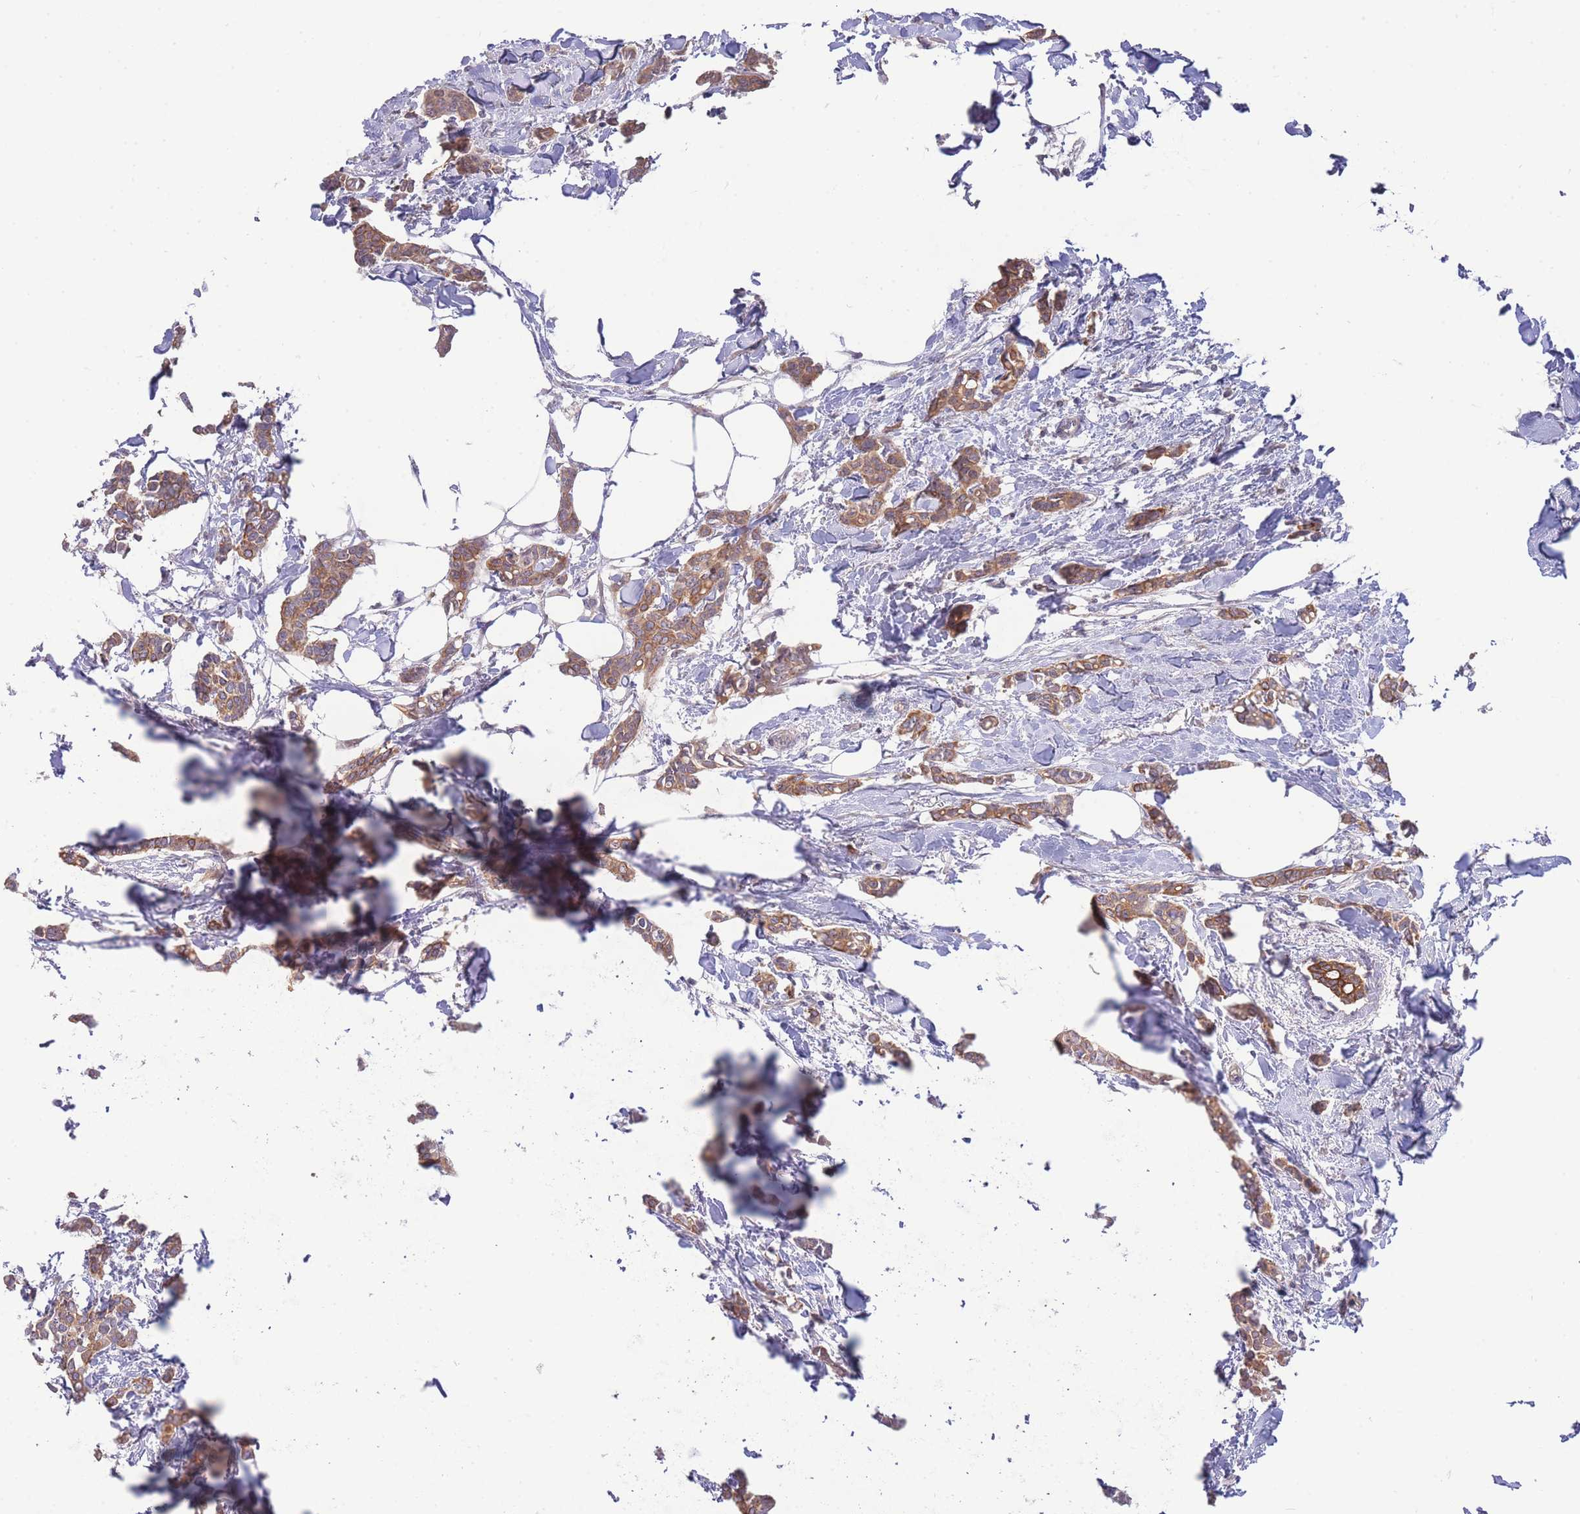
{"staining": {"intensity": "moderate", "quantity": ">75%", "location": "cytoplasmic/membranous"}, "tissue": "breast cancer", "cell_type": "Tumor cells", "image_type": "cancer", "snomed": [{"axis": "morphology", "description": "Duct carcinoma"}, {"axis": "topography", "description": "Breast"}], "caption": "A histopathology image of breast cancer (infiltrating ductal carcinoma) stained for a protein exhibits moderate cytoplasmic/membranous brown staining in tumor cells.", "gene": "SMC6", "patient": {"sex": "female", "age": 41}}